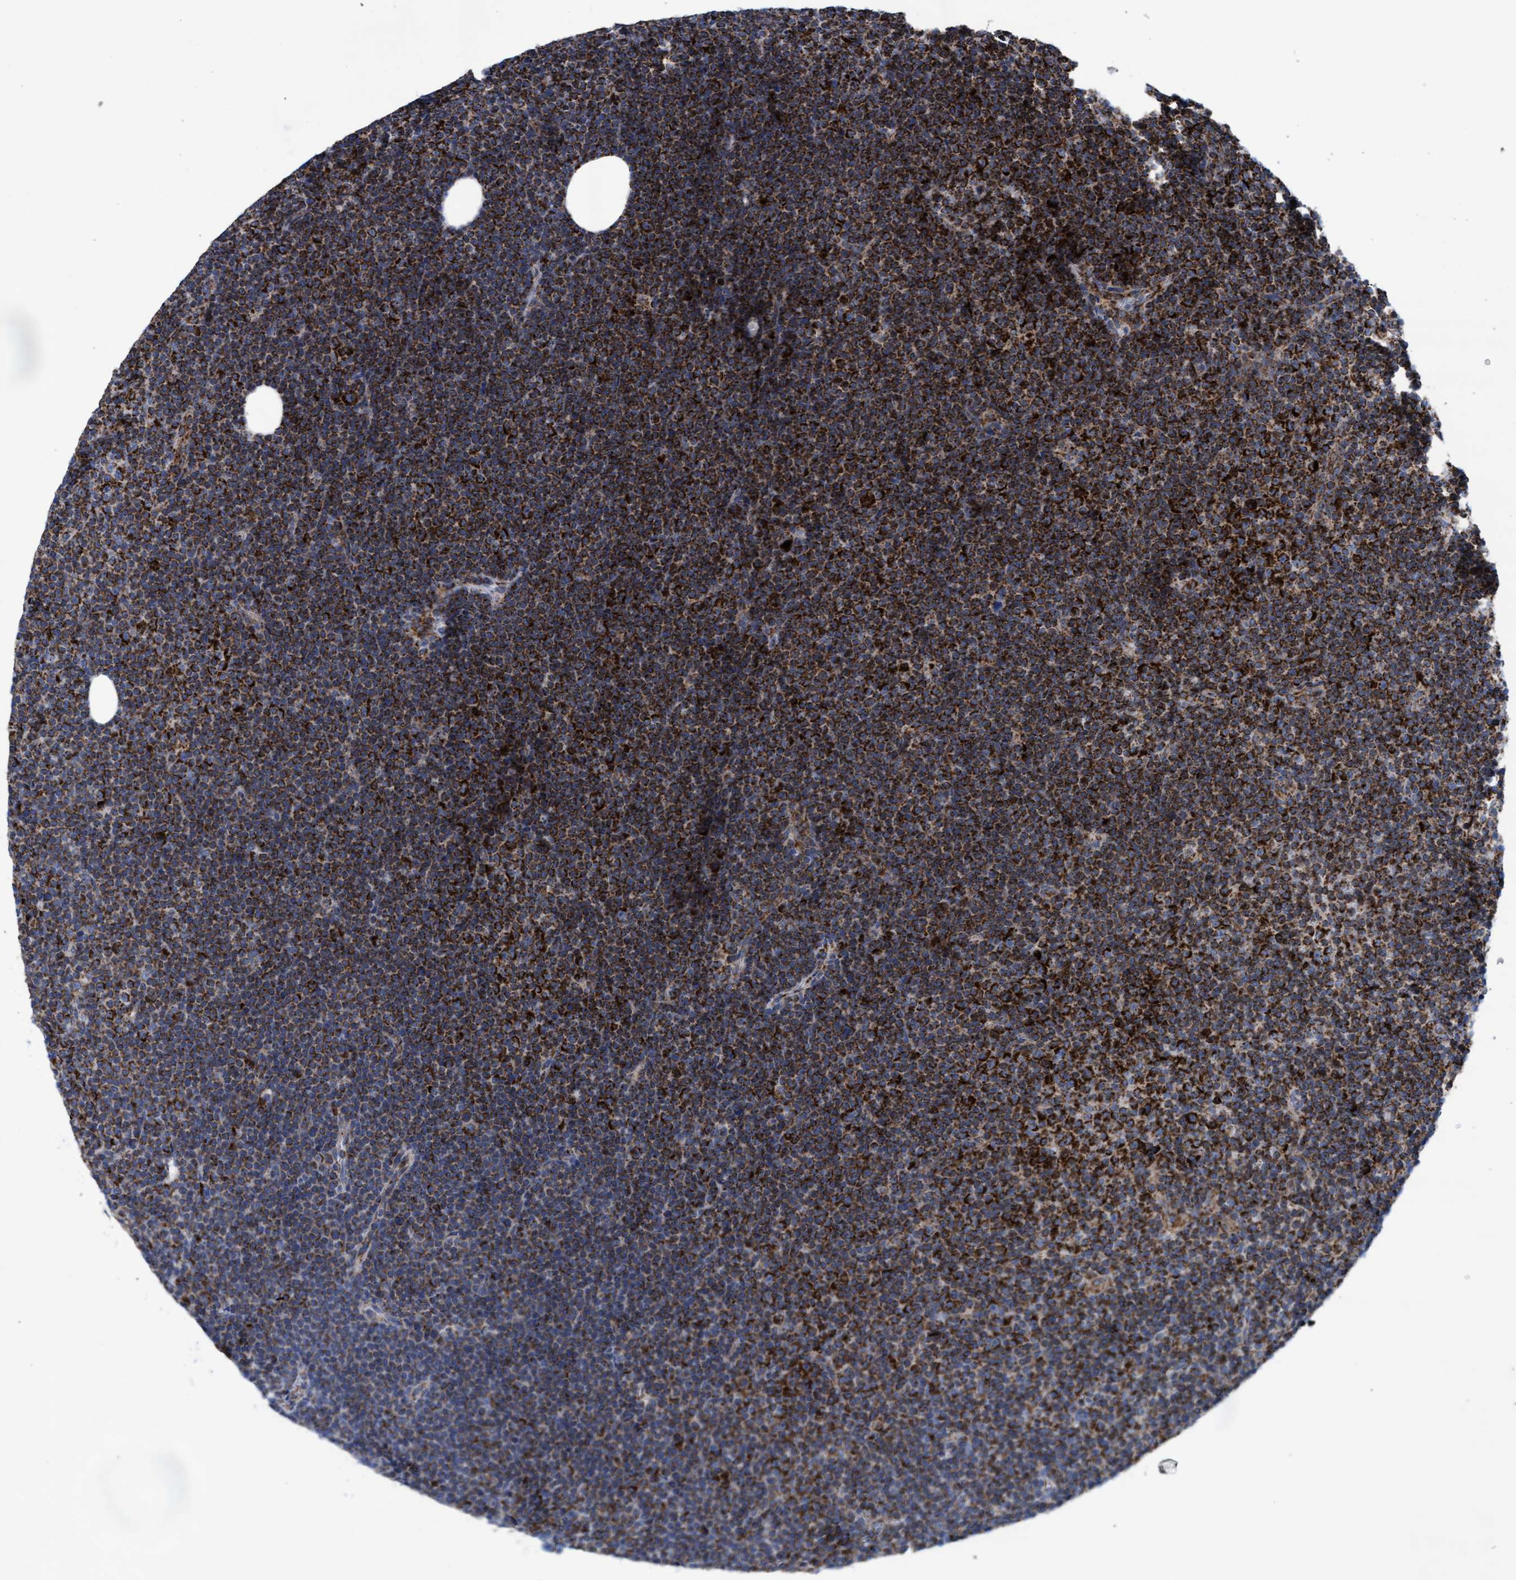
{"staining": {"intensity": "strong", "quantity": ">75%", "location": "cytoplasmic/membranous"}, "tissue": "lymphoma", "cell_type": "Tumor cells", "image_type": "cancer", "snomed": [{"axis": "morphology", "description": "Malignant lymphoma, non-Hodgkin's type, Low grade"}, {"axis": "topography", "description": "Lymph node"}], "caption": "Brown immunohistochemical staining in lymphoma displays strong cytoplasmic/membranous positivity in about >75% of tumor cells.", "gene": "MRPL38", "patient": {"sex": "female", "age": 67}}